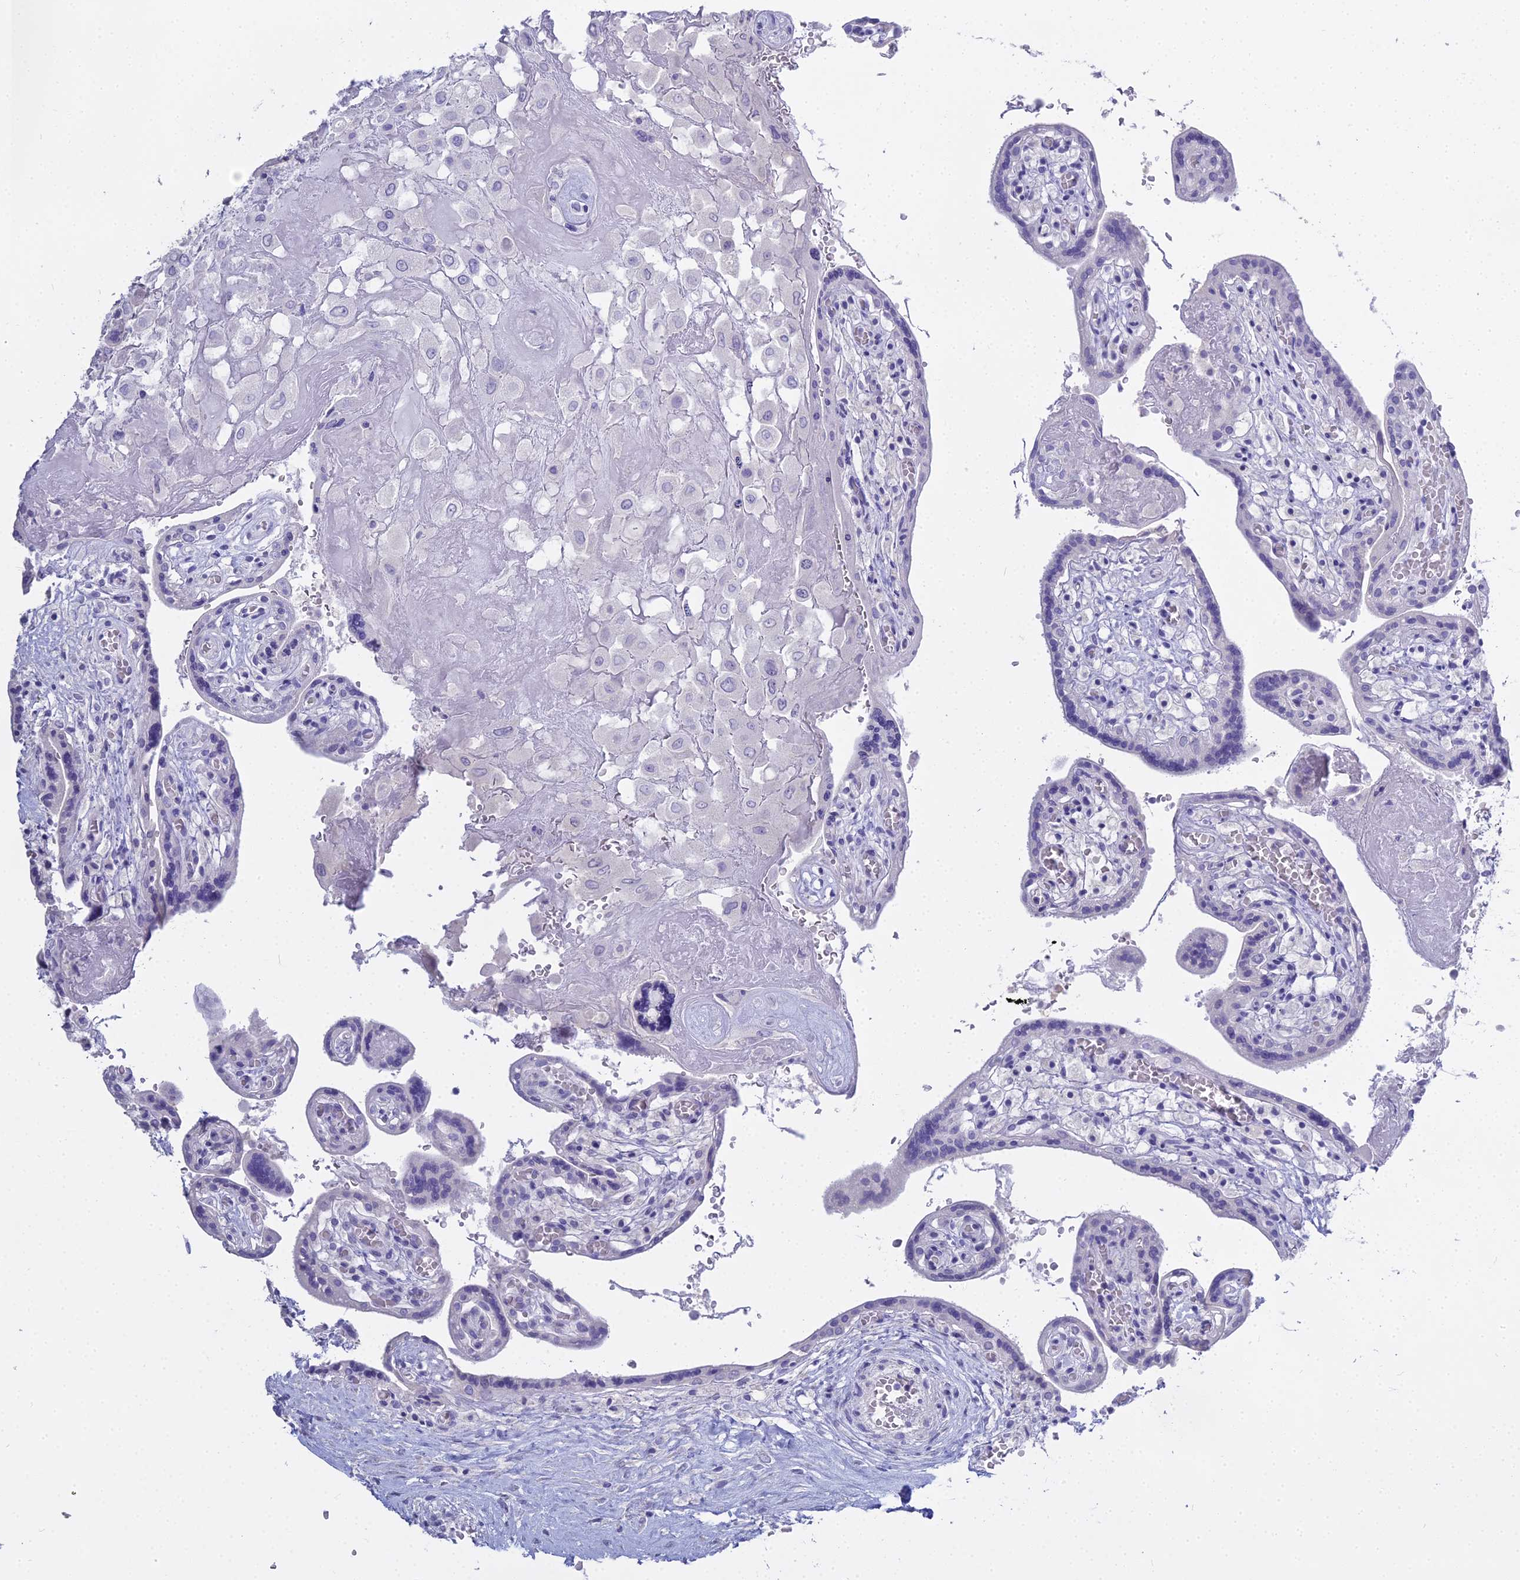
{"staining": {"intensity": "negative", "quantity": "none", "location": "none"}, "tissue": "placenta", "cell_type": "Decidual cells", "image_type": "normal", "snomed": [{"axis": "morphology", "description": "Normal tissue, NOS"}, {"axis": "topography", "description": "Placenta"}], "caption": "Histopathology image shows no significant protein expression in decidual cells of normal placenta.", "gene": "S100A7", "patient": {"sex": "female", "age": 37}}